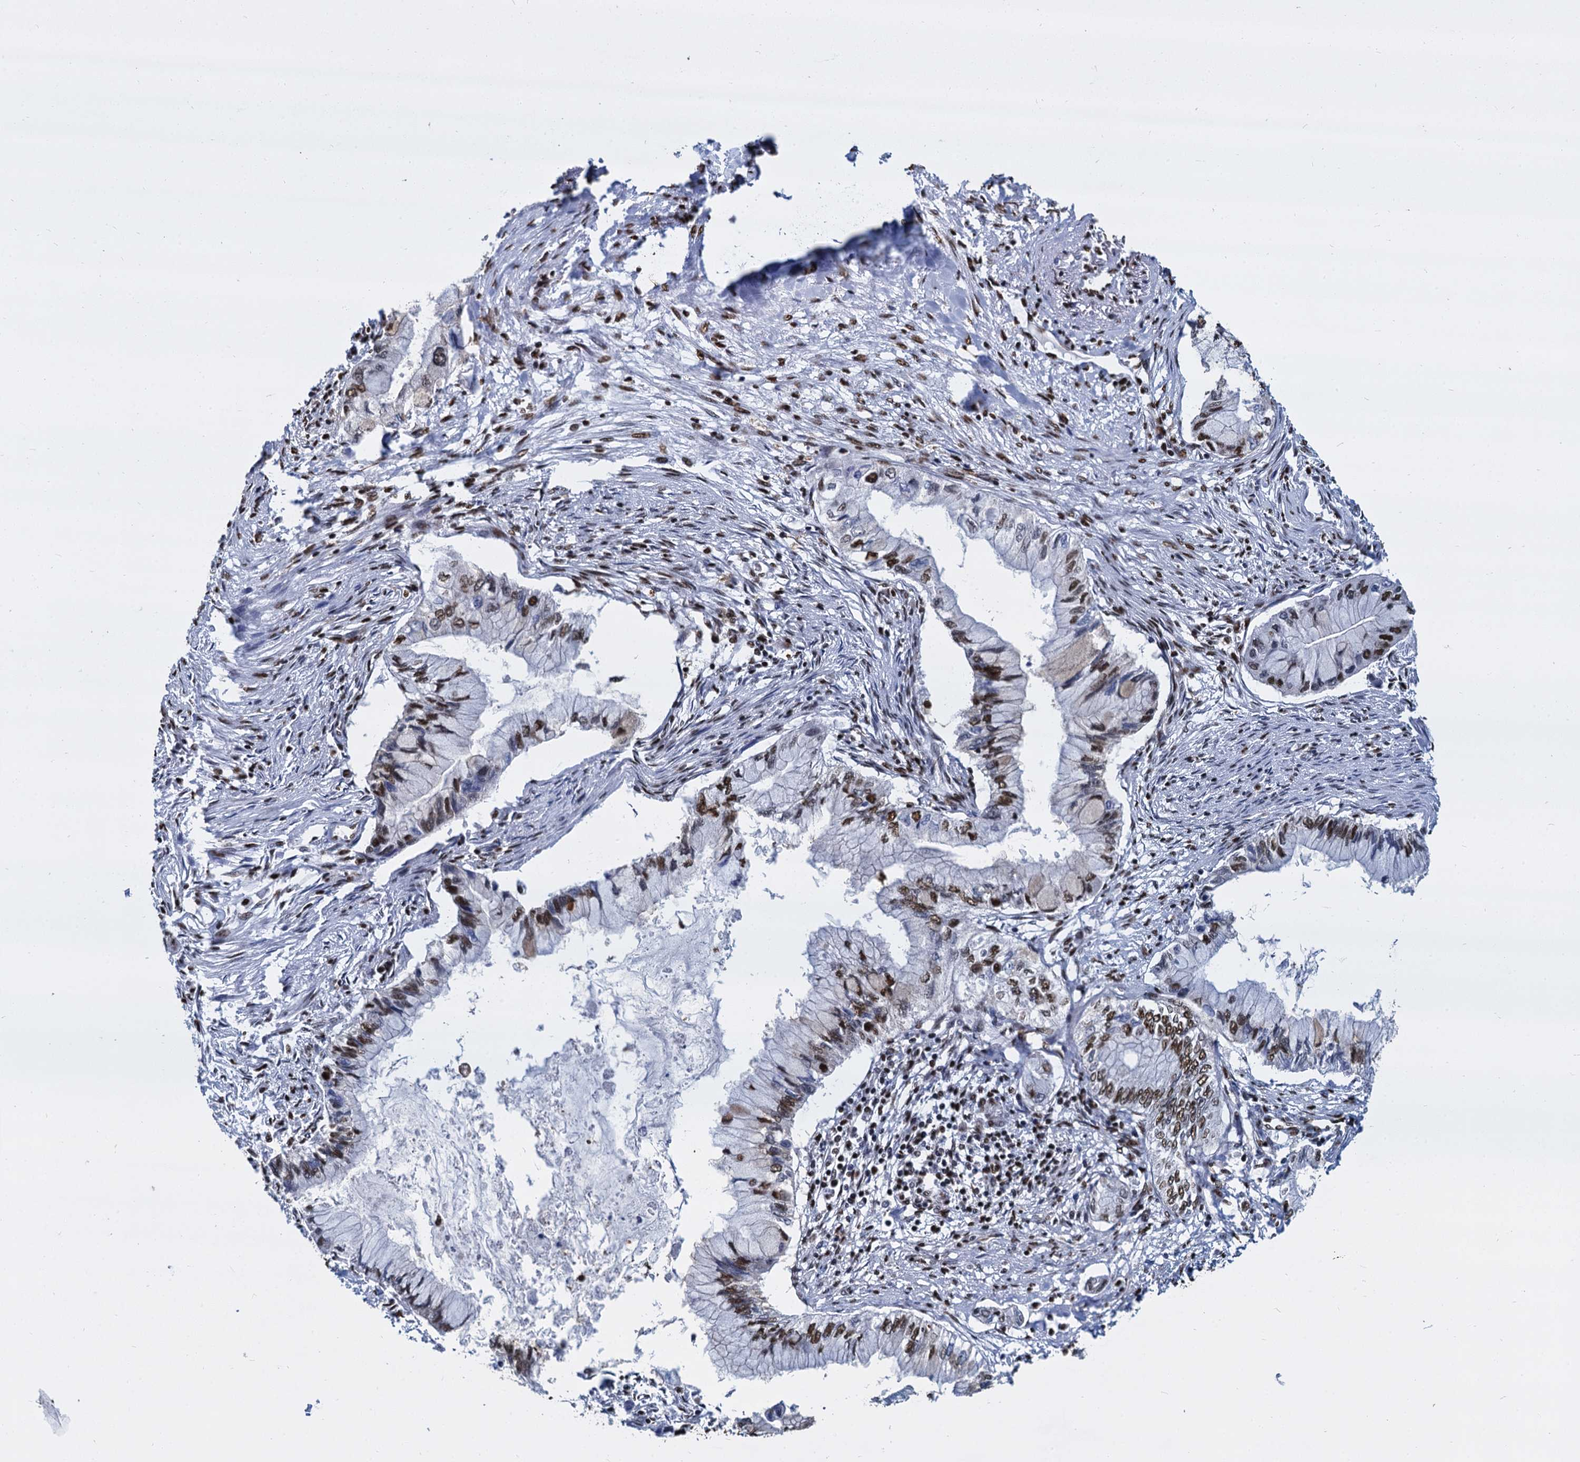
{"staining": {"intensity": "moderate", "quantity": "25%-75%", "location": "nuclear"}, "tissue": "pancreatic cancer", "cell_type": "Tumor cells", "image_type": "cancer", "snomed": [{"axis": "morphology", "description": "Adenocarcinoma, NOS"}, {"axis": "topography", "description": "Pancreas"}], "caption": "DAB (3,3'-diaminobenzidine) immunohistochemical staining of pancreatic cancer (adenocarcinoma) reveals moderate nuclear protein positivity in about 25%-75% of tumor cells. The protein is shown in brown color, while the nuclei are stained blue.", "gene": "DCPS", "patient": {"sex": "male", "age": 48}}